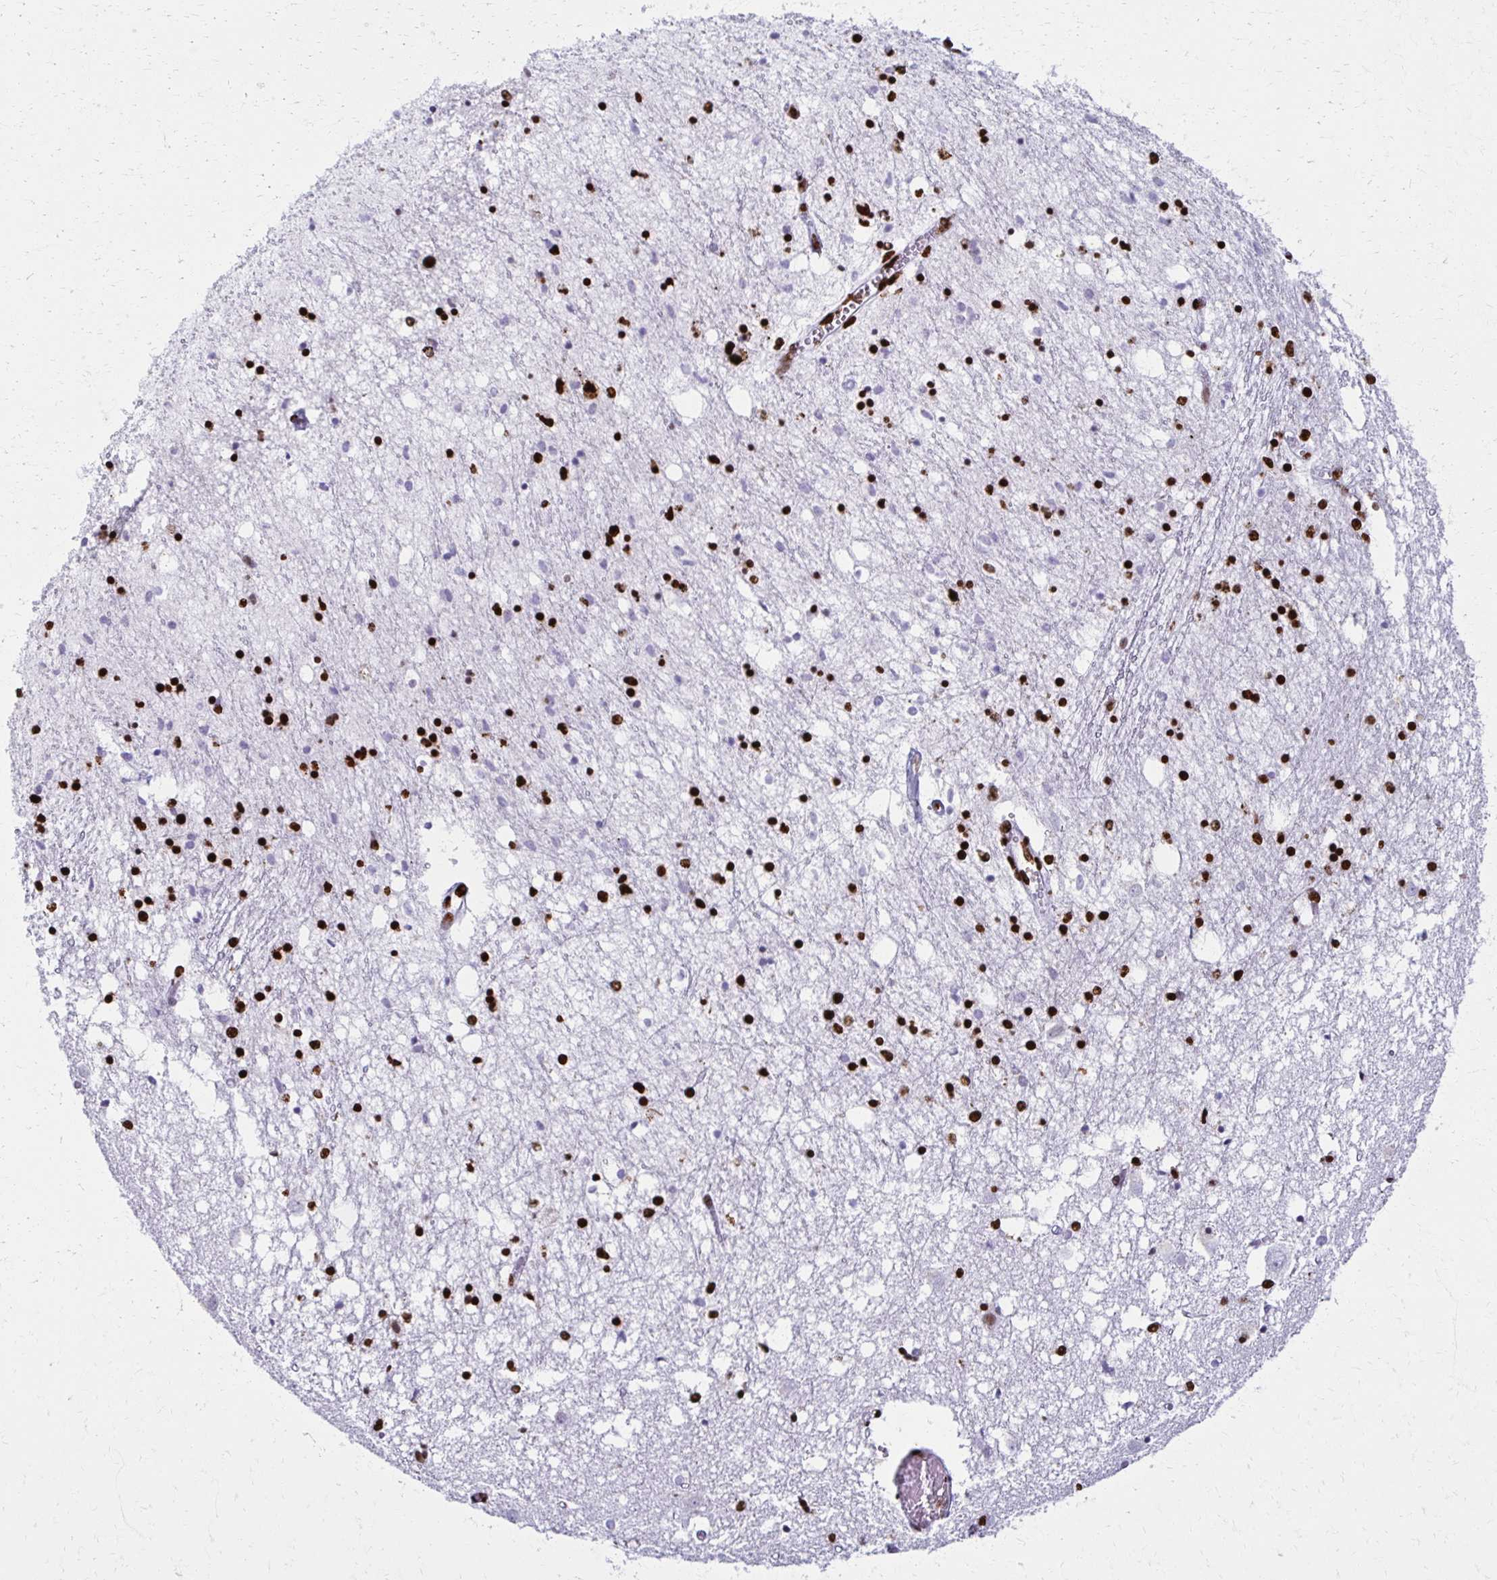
{"staining": {"intensity": "strong", "quantity": "25%-75%", "location": "nuclear"}, "tissue": "caudate", "cell_type": "Glial cells", "image_type": "normal", "snomed": [{"axis": "morphology", "description": "Normal tissue, NOS"}, {"axis": "topography", "description": "Lateral ventricle wall"}], "caption": "A photomicrograph showing strong nuclear expression in about 25%-75% of glial cells in benign caudate, as visualized by brown immunohistochemical staining.", "gene": "NONO", "patient": {"sex": "male", "age": 70}}